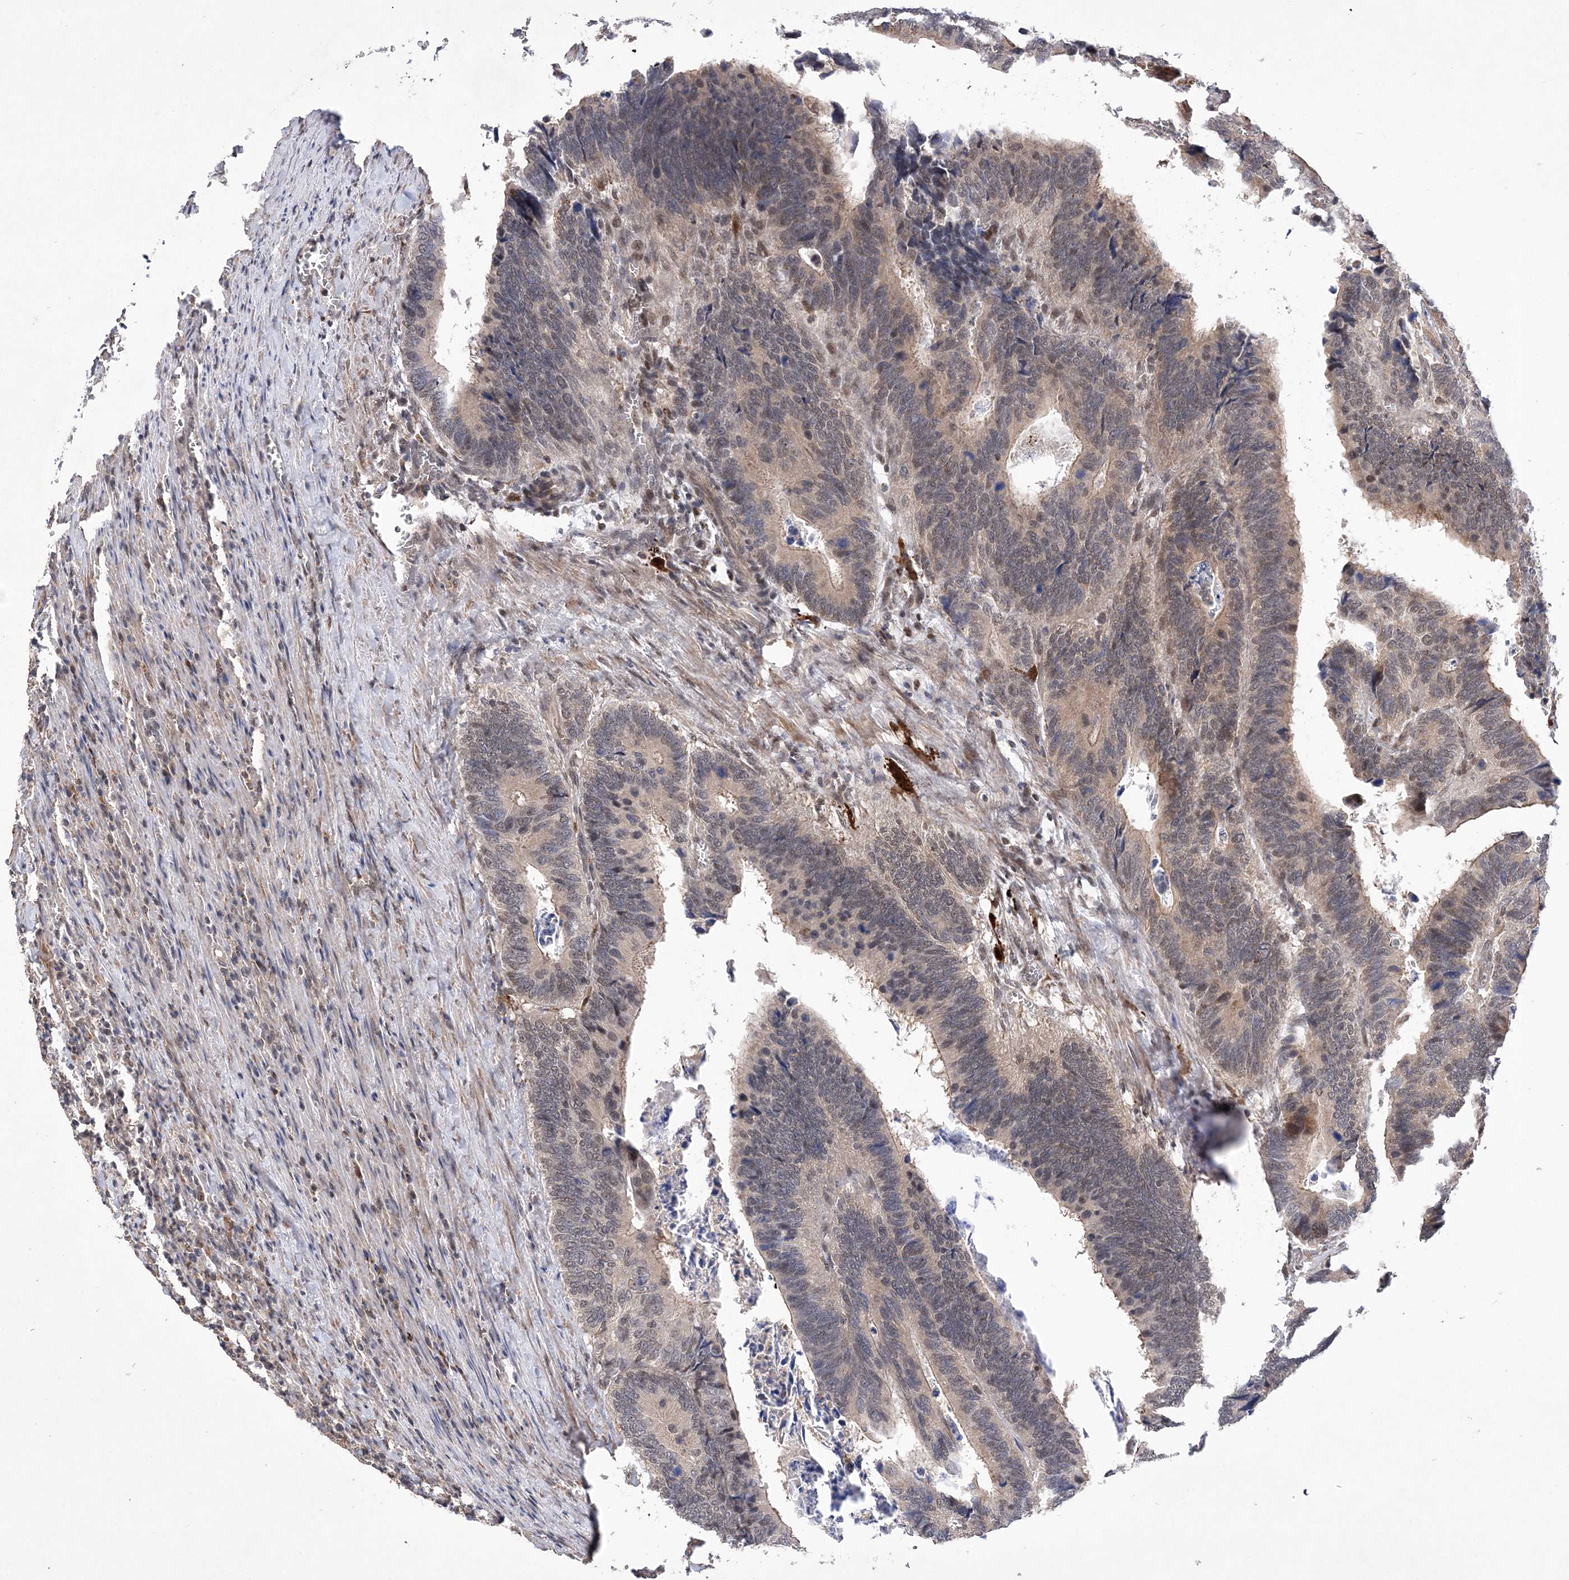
{"staining": {"intensity": "weak", "quantity": "25%-75%", "location": "cytoplasmic/membranous,nuclear"}, "tissue": "colorectal cancer", "cell_type": "Tumor cells", "image_type": "cancer", "snomed": [{"axis": "morphology", "description": "Adenocarcinoma, NOS"}, {"axis": "topography", "description": "Colon"}], "caption": "Immunohistochemistry (IHC) (DAB) staining of human colorectal cancer (adenocarcinoma) shows weak cytoplasmic/membranous and nuclear protein positivity in about 25%-75% of tumor cells. The protein is stained brown, and the nuclei are stained in blue (DAB IHC with brightfield microscopy, high magnification).", "gene": "BOD1L1", "patient": {"sex": "male", "age": 72}}